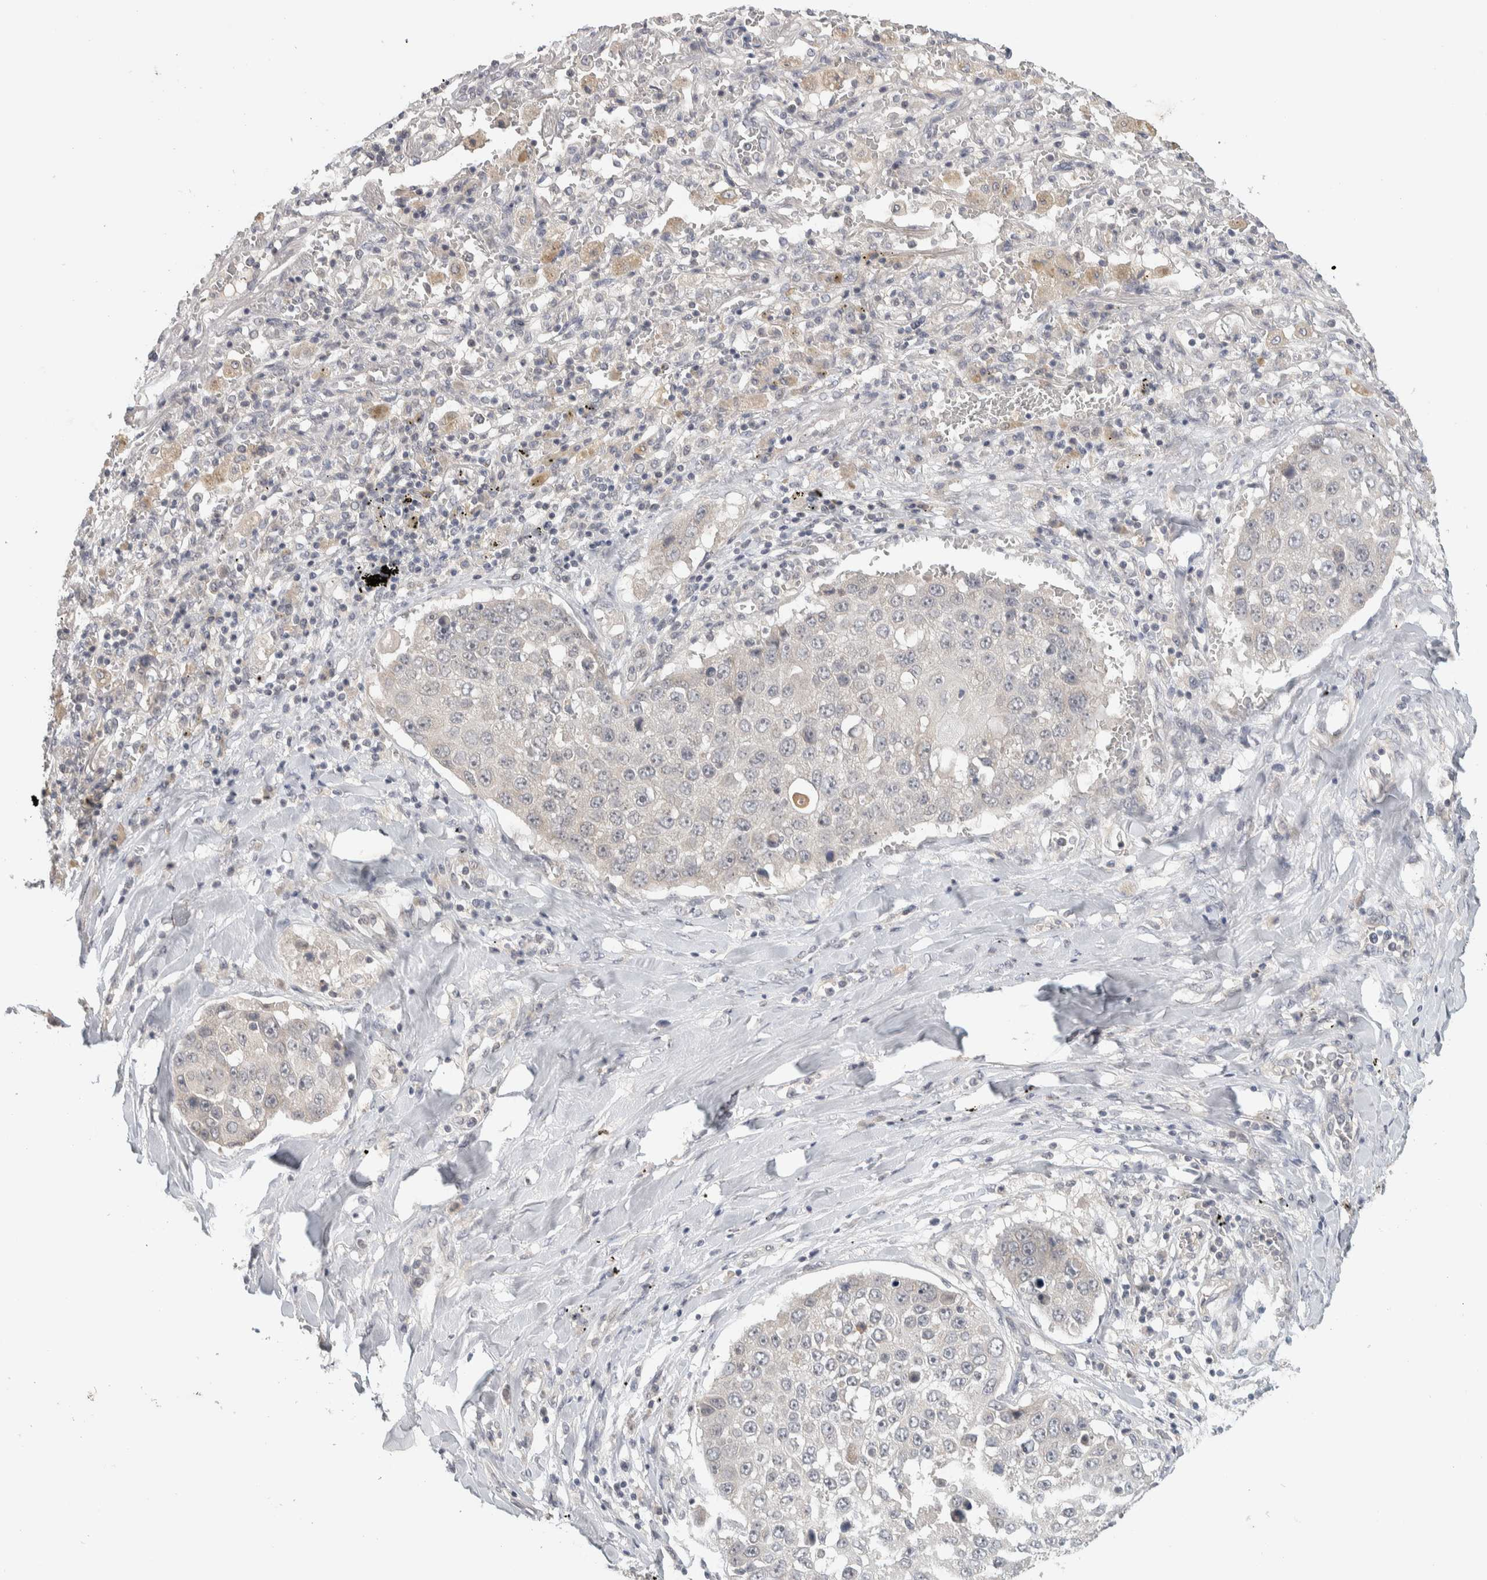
{"staining": {"intensity": "negative", "quantity": "none", "location": "none"}, "tissue": "lung cancer", "cell_type": "Tumor cells", "image_type": "cancer", "snomed": [{"axis": "morphology", "description": "Squamous cell carcinoma, NOS"}, {"axis": "topography", "description": "Lung"}], "caption": "High power microscopy micrograph of an immunohistochemistry (IHC) image of lung squamous cell carcinoma, revealing no significant staining in tumor cells.", "gene": "AFP", "patient": {"sex": "male", "age": 61}}